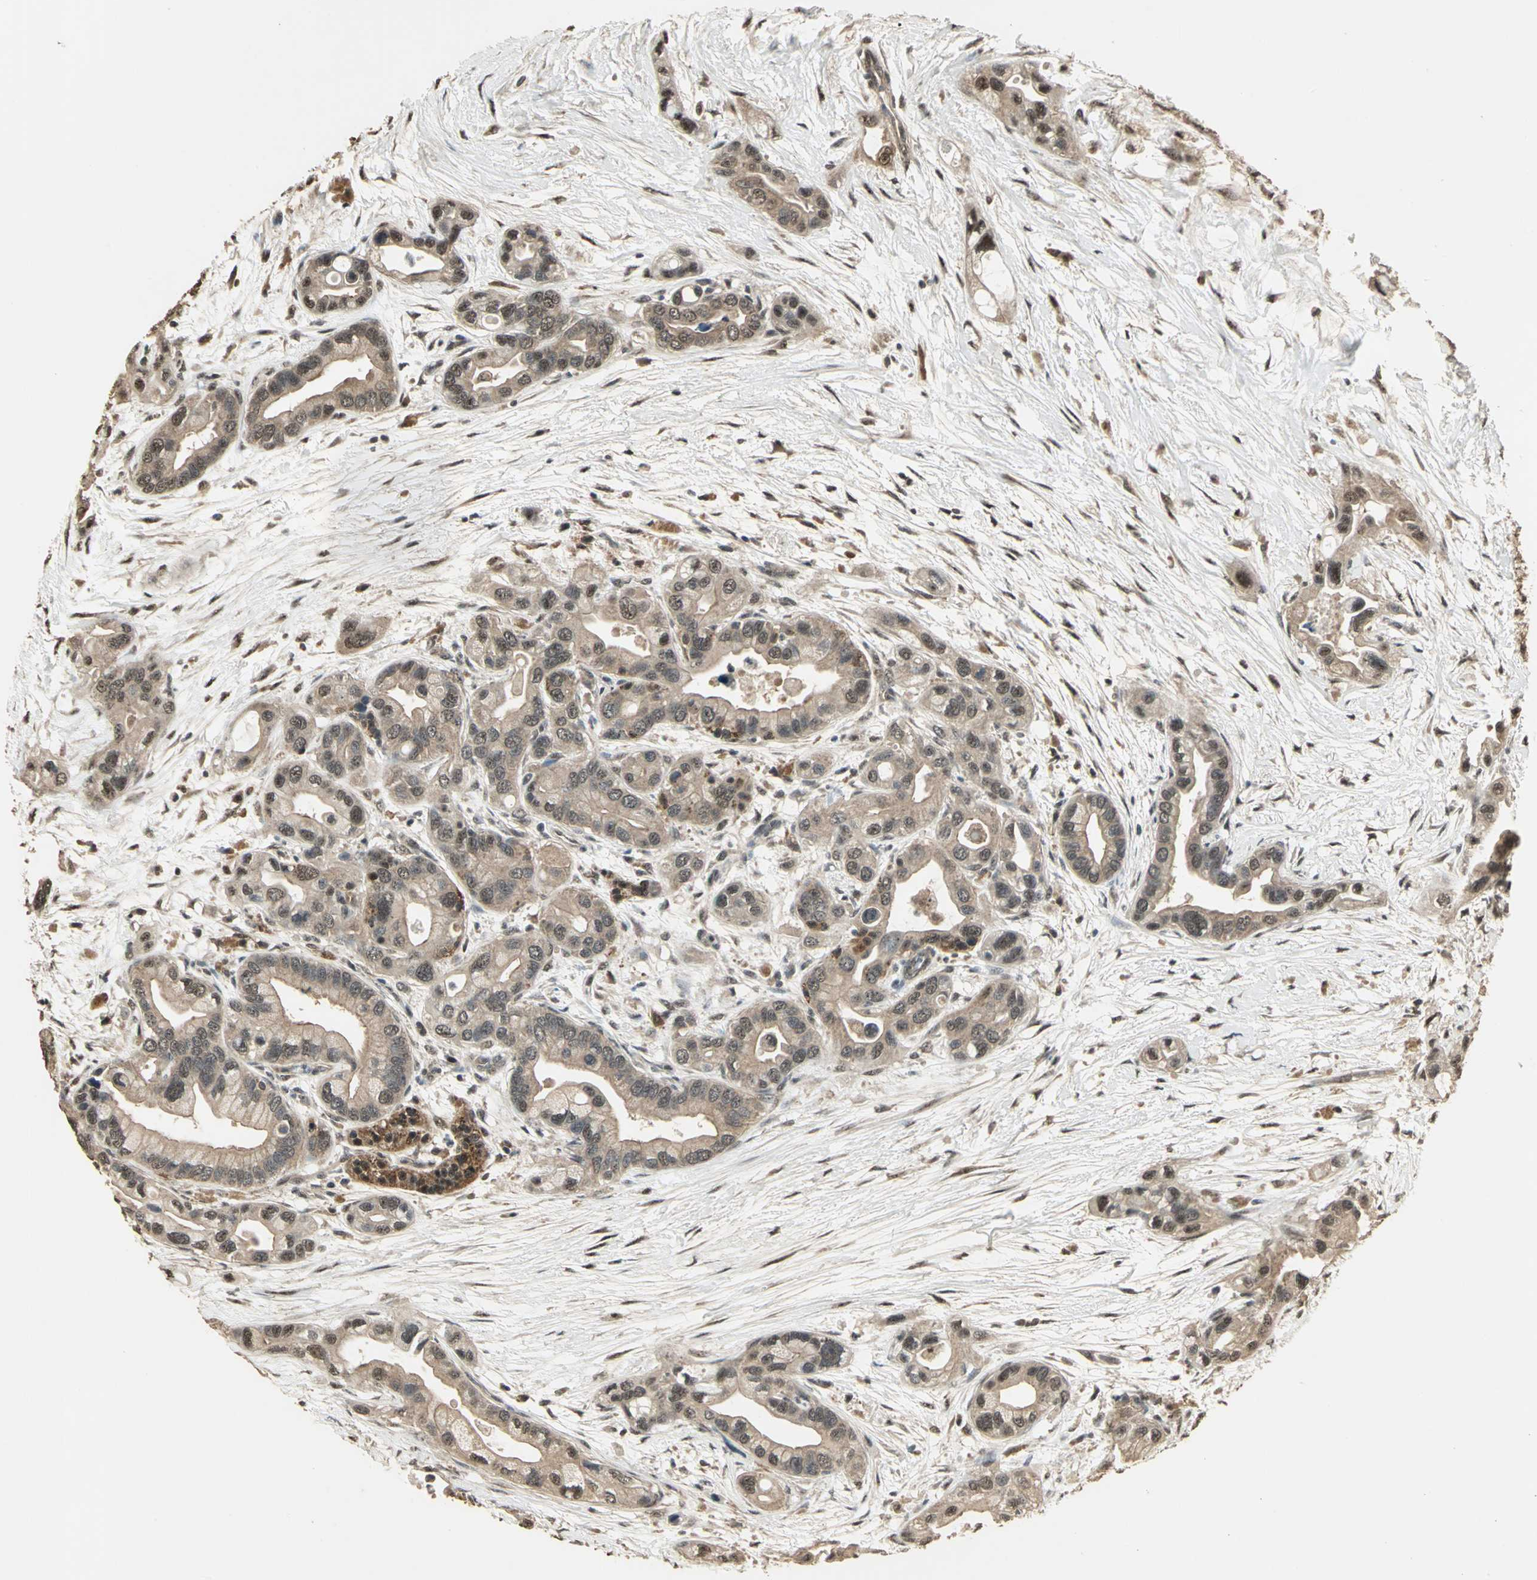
{"staining": {"intensity": "moderate", "quantity": ">75%", "location": "cytoplasmic/membranous"}, "tissue": "pancreatic cancer", "cell_type": "Tumor cells", "image_type": "cancer", "snomed": [{"axis": "morphology", "description": "Adenocarcinoma, NOS"}, {"axis": "topography", "description": "Pancreas"}], "caption": "High-power microscopy captured an immunohistochemistry image of pancreatic cancer (adenocarcinoma), revealing moderate cytoplasmic/membranous positivity in about >75% of tumor cells. (DAB (3,3'-diaminobenzidine) IHC with brightfield microscopy, high magnification).", "gene": "UCHL5", "patient": {"sex": "female", "age": 77}}